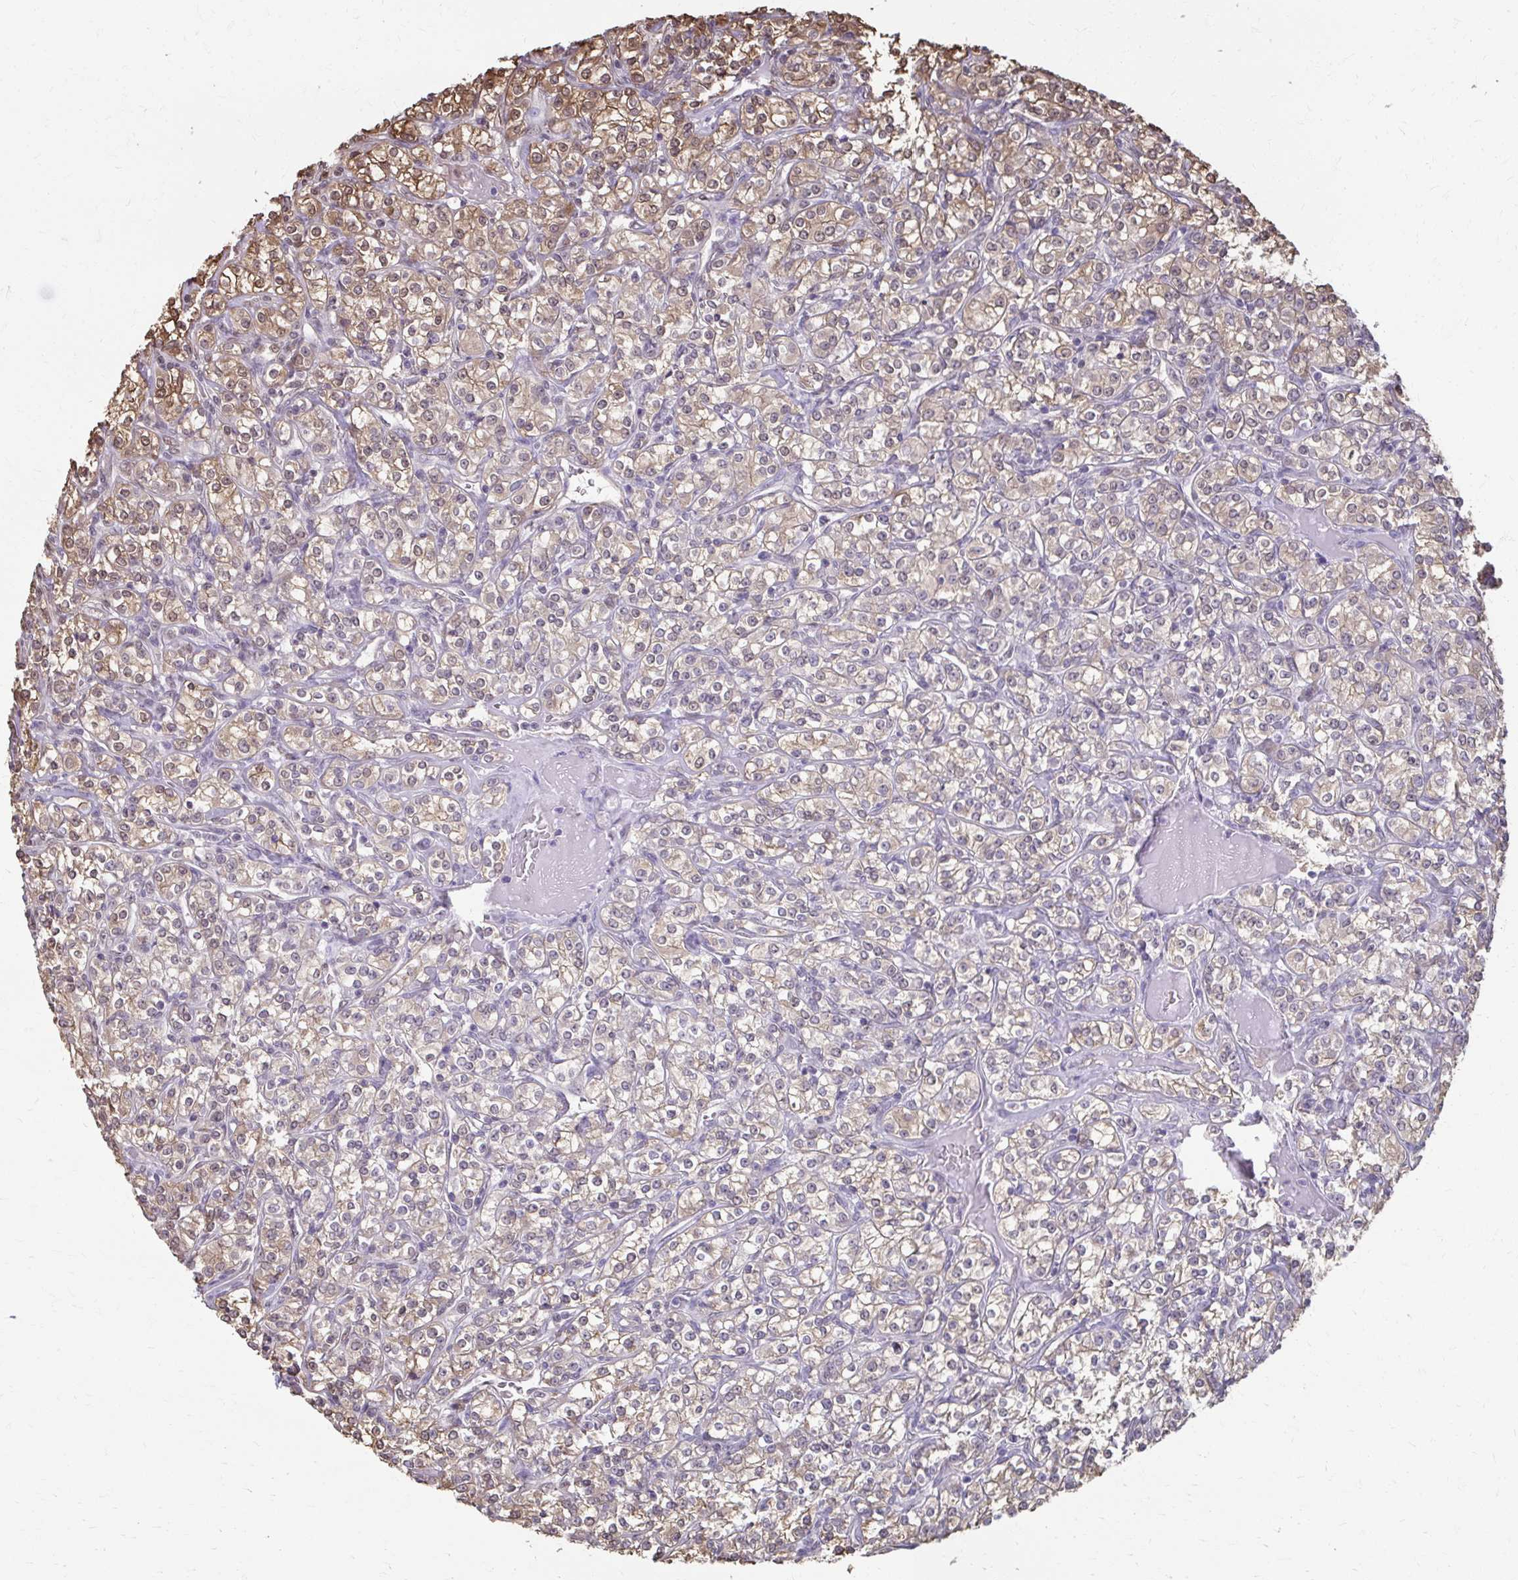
{"staining": {"intensity": "weak", "quantity": ">75%", "location": "cytoplasmic/membranous,nuclear"}, "tissue": "renal cancer", "cell_type": "Tumor cells", "image_type": "cancer", "snomed": [{"axis": "morphology", "description": "Adenocarcinoma, NOS"}, {"axis": "topography", "description": "Kidney"}], "caption": "Immunohistochemical staining of human adenocarcinoma (renal) displays low levels of weak cytoplasmic/membranous and nuclear protein positivity in approximately >75% of tumor cells.", "gene": "ING4", "patient": {"sex": "male", "age": 77}}